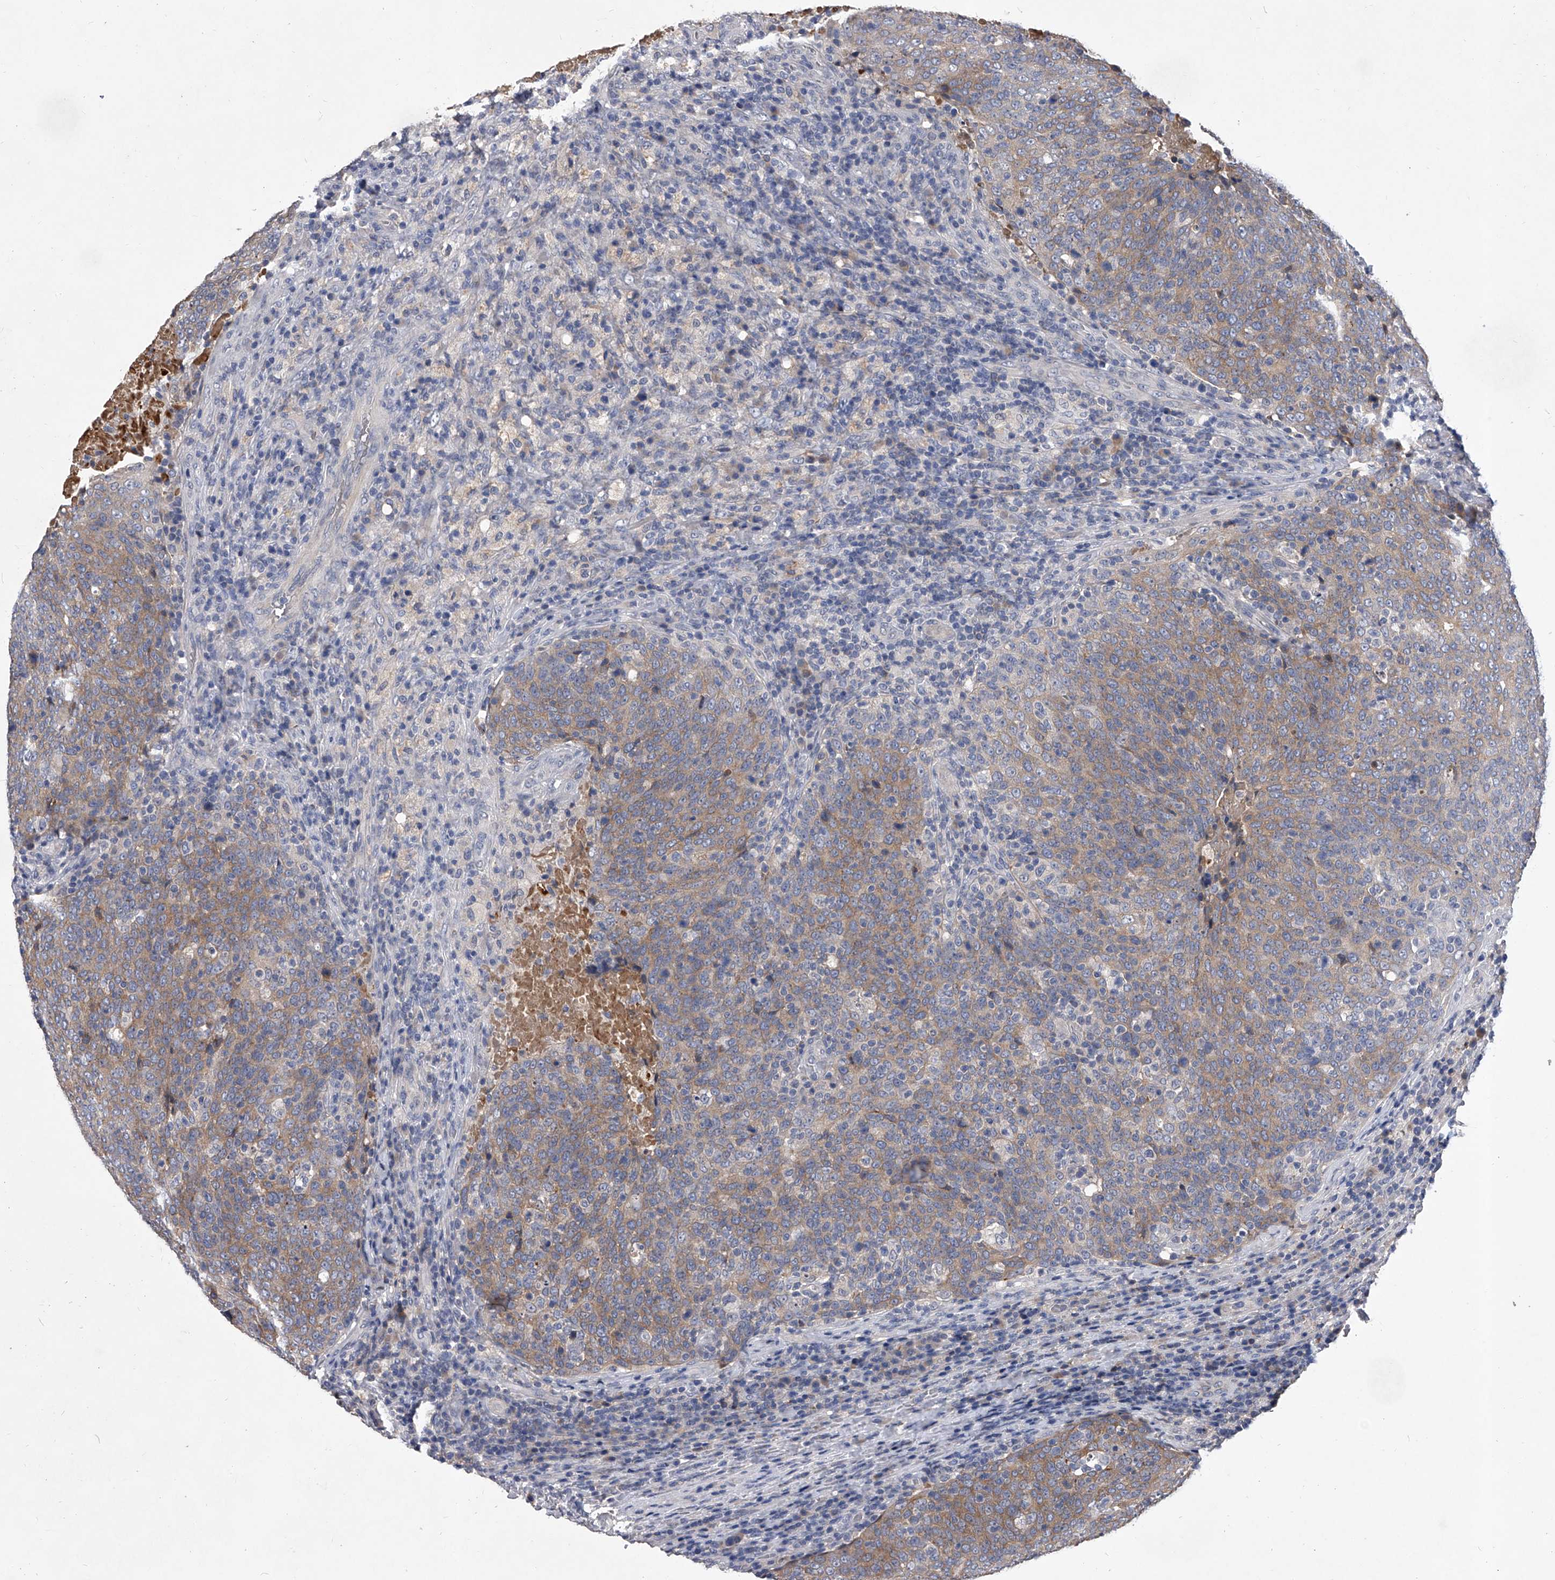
{"staining": {"intensity": "moderate", "quantity": ">75%", "location": "cytoplasmic/membranous"}, "tissue": "head and neck cancer", "cell_type": "Tumor cells", "image_type": "cancer", "snomed": [{"axis": "morphology", "description": "Squamous cell carcinoma, NOS"}, {"axis": "morphology", "description": "Squamous cell carcinoma, metastatic, NOS"}, {"axis": "topography", "description": "Lymph node"}, {"axis": "topography", "description": "Head-Neck"}], "caption": "Human head and neck cancer (squamous cell carcinoma) stained with a protein marker demonstrates moderate staining in tumor cells.", "gene": "C5", "patient": {"sex": "male", "age": 62}}